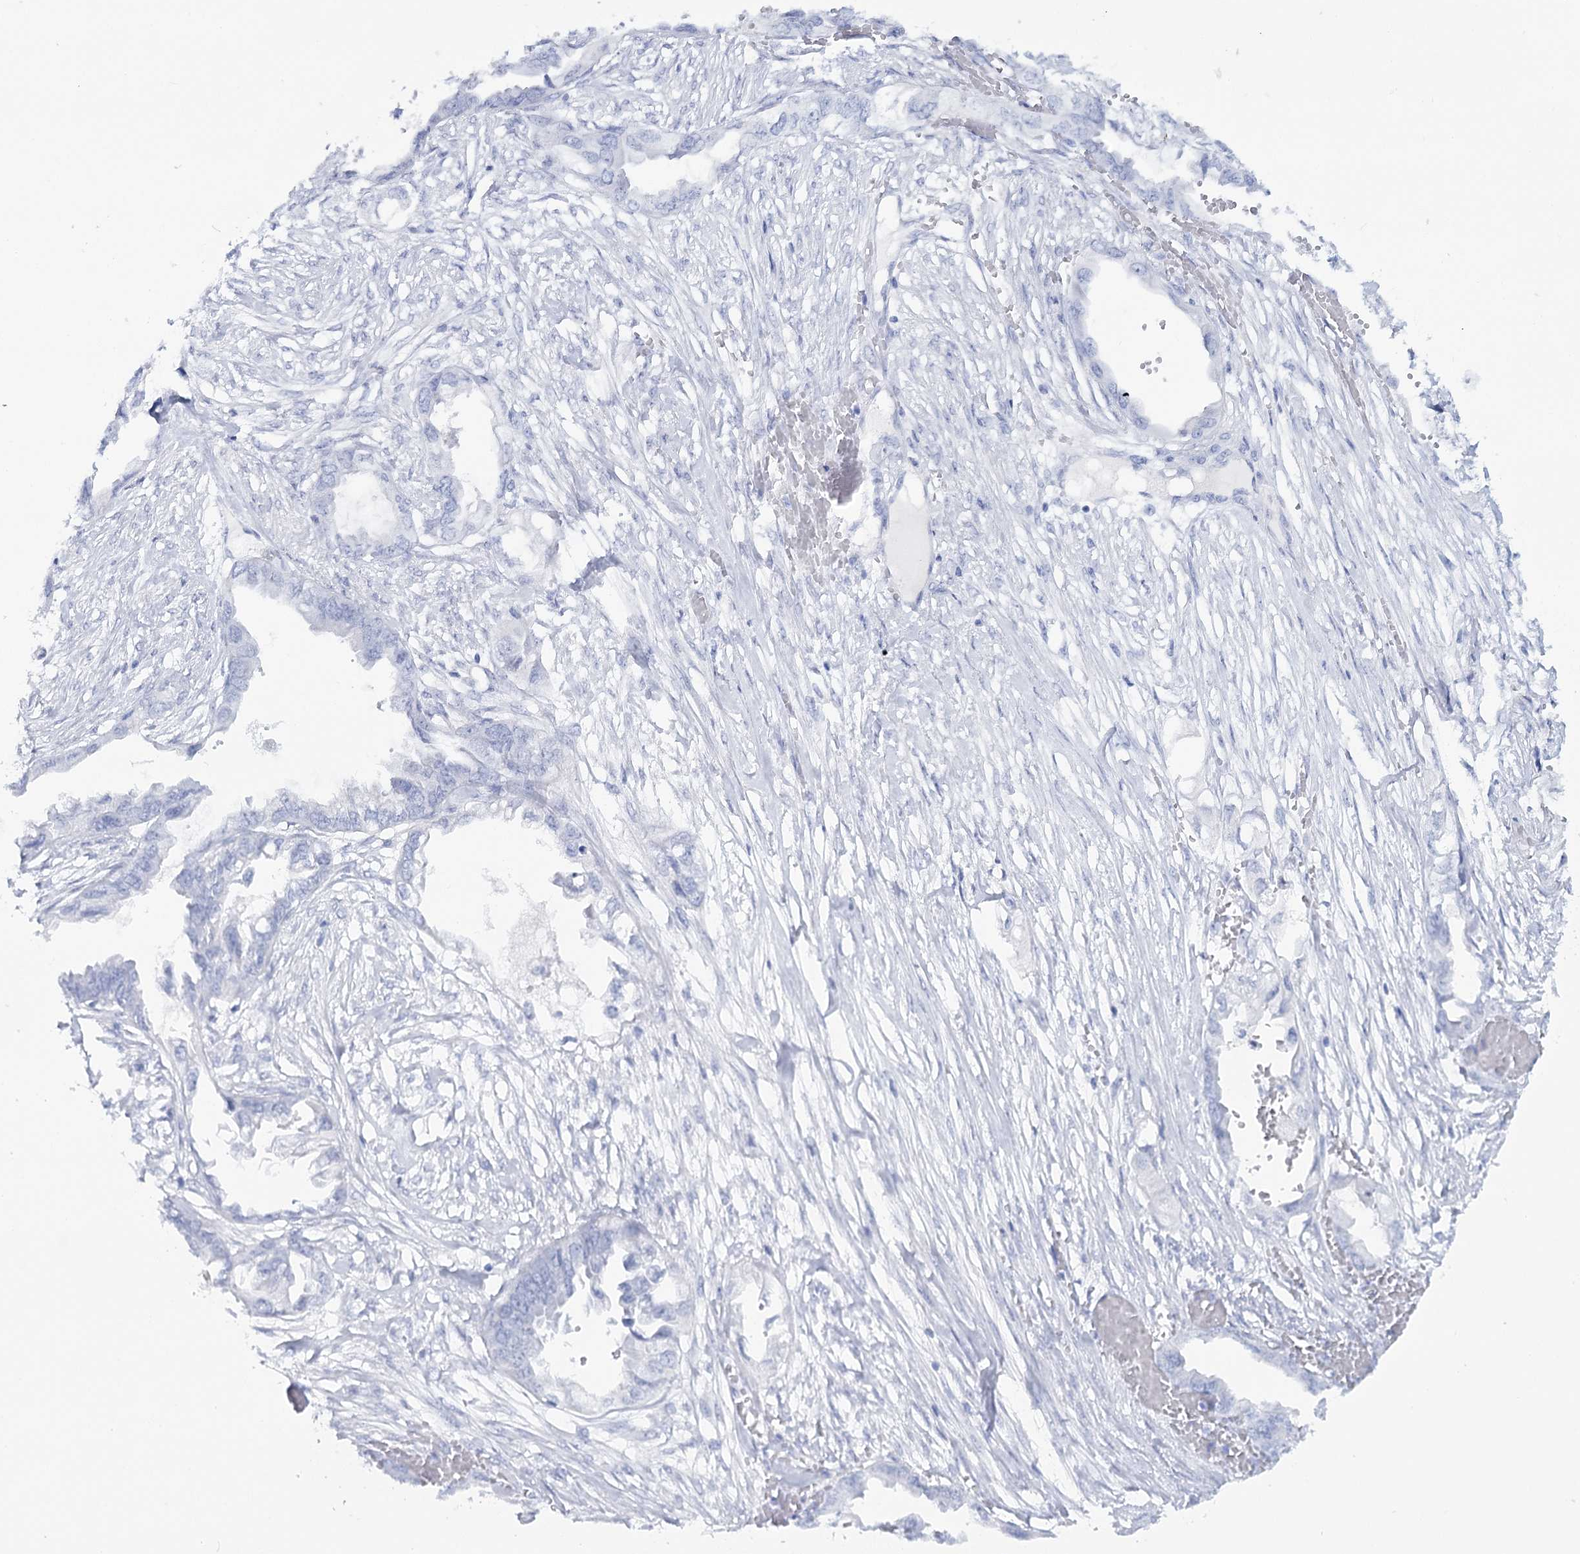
{"staining": {"intensity": "negative", "quantity": "none", "location": "none"}, "tissue": "endometrial cancer", "cell_type": "Tumor cells", "image_type": "cancer", "snomed": [{"axis": "morphology", "description": "Adenocarcinoma, NOS"}, {"axis": "morphology", "description": "Adenocarcinoma, metastatic, NOS"}, {"axis": "topography", "description": "Adipose tissue"}, {"axis": "topography", "description": "Endometrium"}], "caption": "This is a histopathology image of immunohistochemistry staining of endometrial cancer (adenocarcinoma), which shows no staining in tumor cells. (Immunohistochemistry (ihc), brightfield microscopy, high magnification).", "gene": "RNF186", "patient": {"sex": "female", "age": 67}}